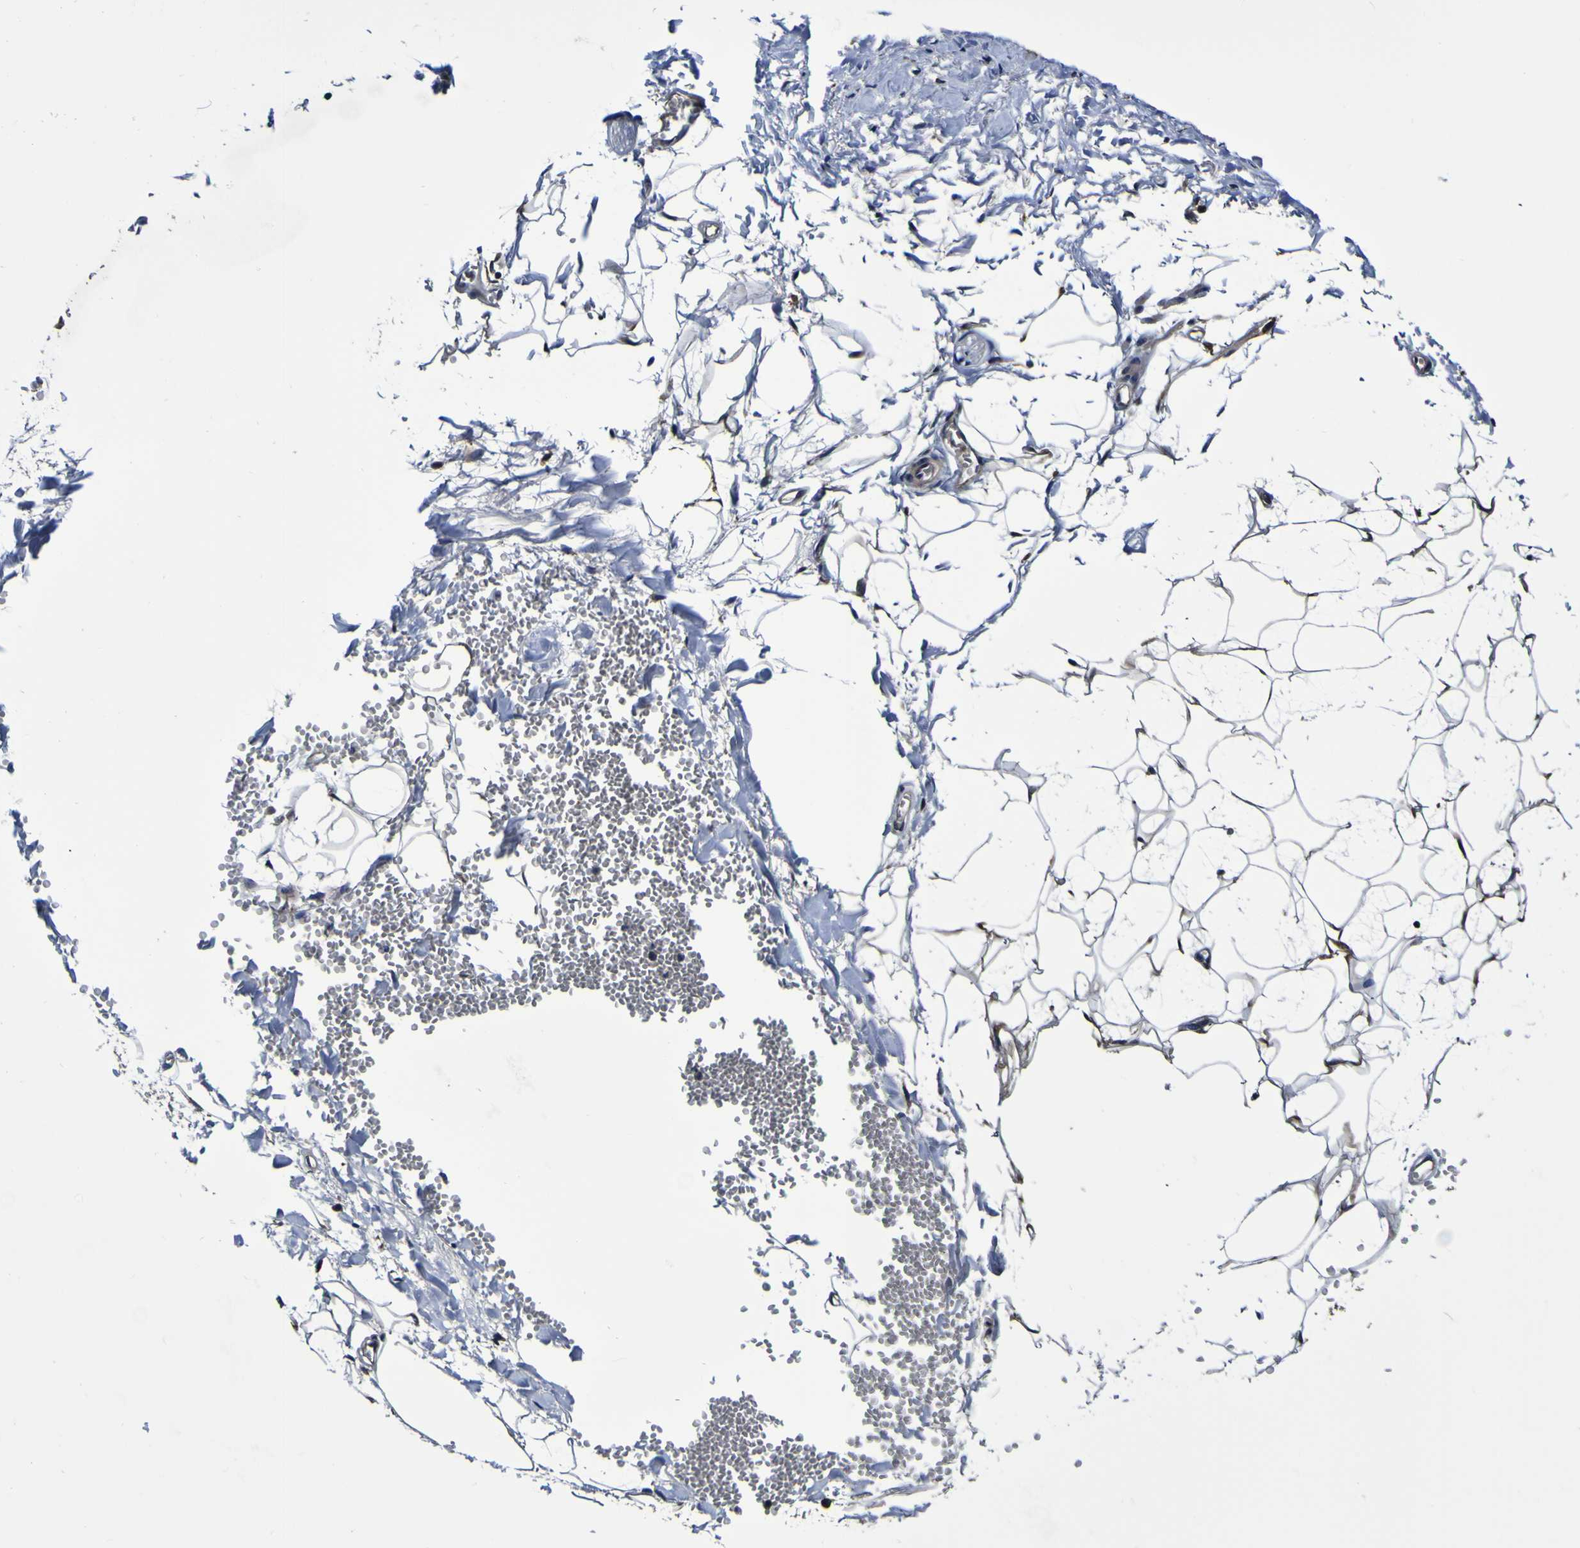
{"staining": {"intensity": "negative", "quantity": "none", "location": "none"}, "tissue": "adipose tissue", "cell_type": "Adipocytes", "image_type": "normal", "snomed": [{"axis": "morphology", "description": "Normal tissue, NOS"}, {"axis": "topography", "description": "Adipose tissue"}, {"axis": "topography", "description": "Peripheral nerve tissue"}], "caption": "High magnification brightfield microscopy of normal adipose tissue stained with DAB (brown) and counterstained with hematoxylin (blue): adipocytes show no significant expression.", "gene": "GPX1", "patient": {"sex": "male", "age": 52}}